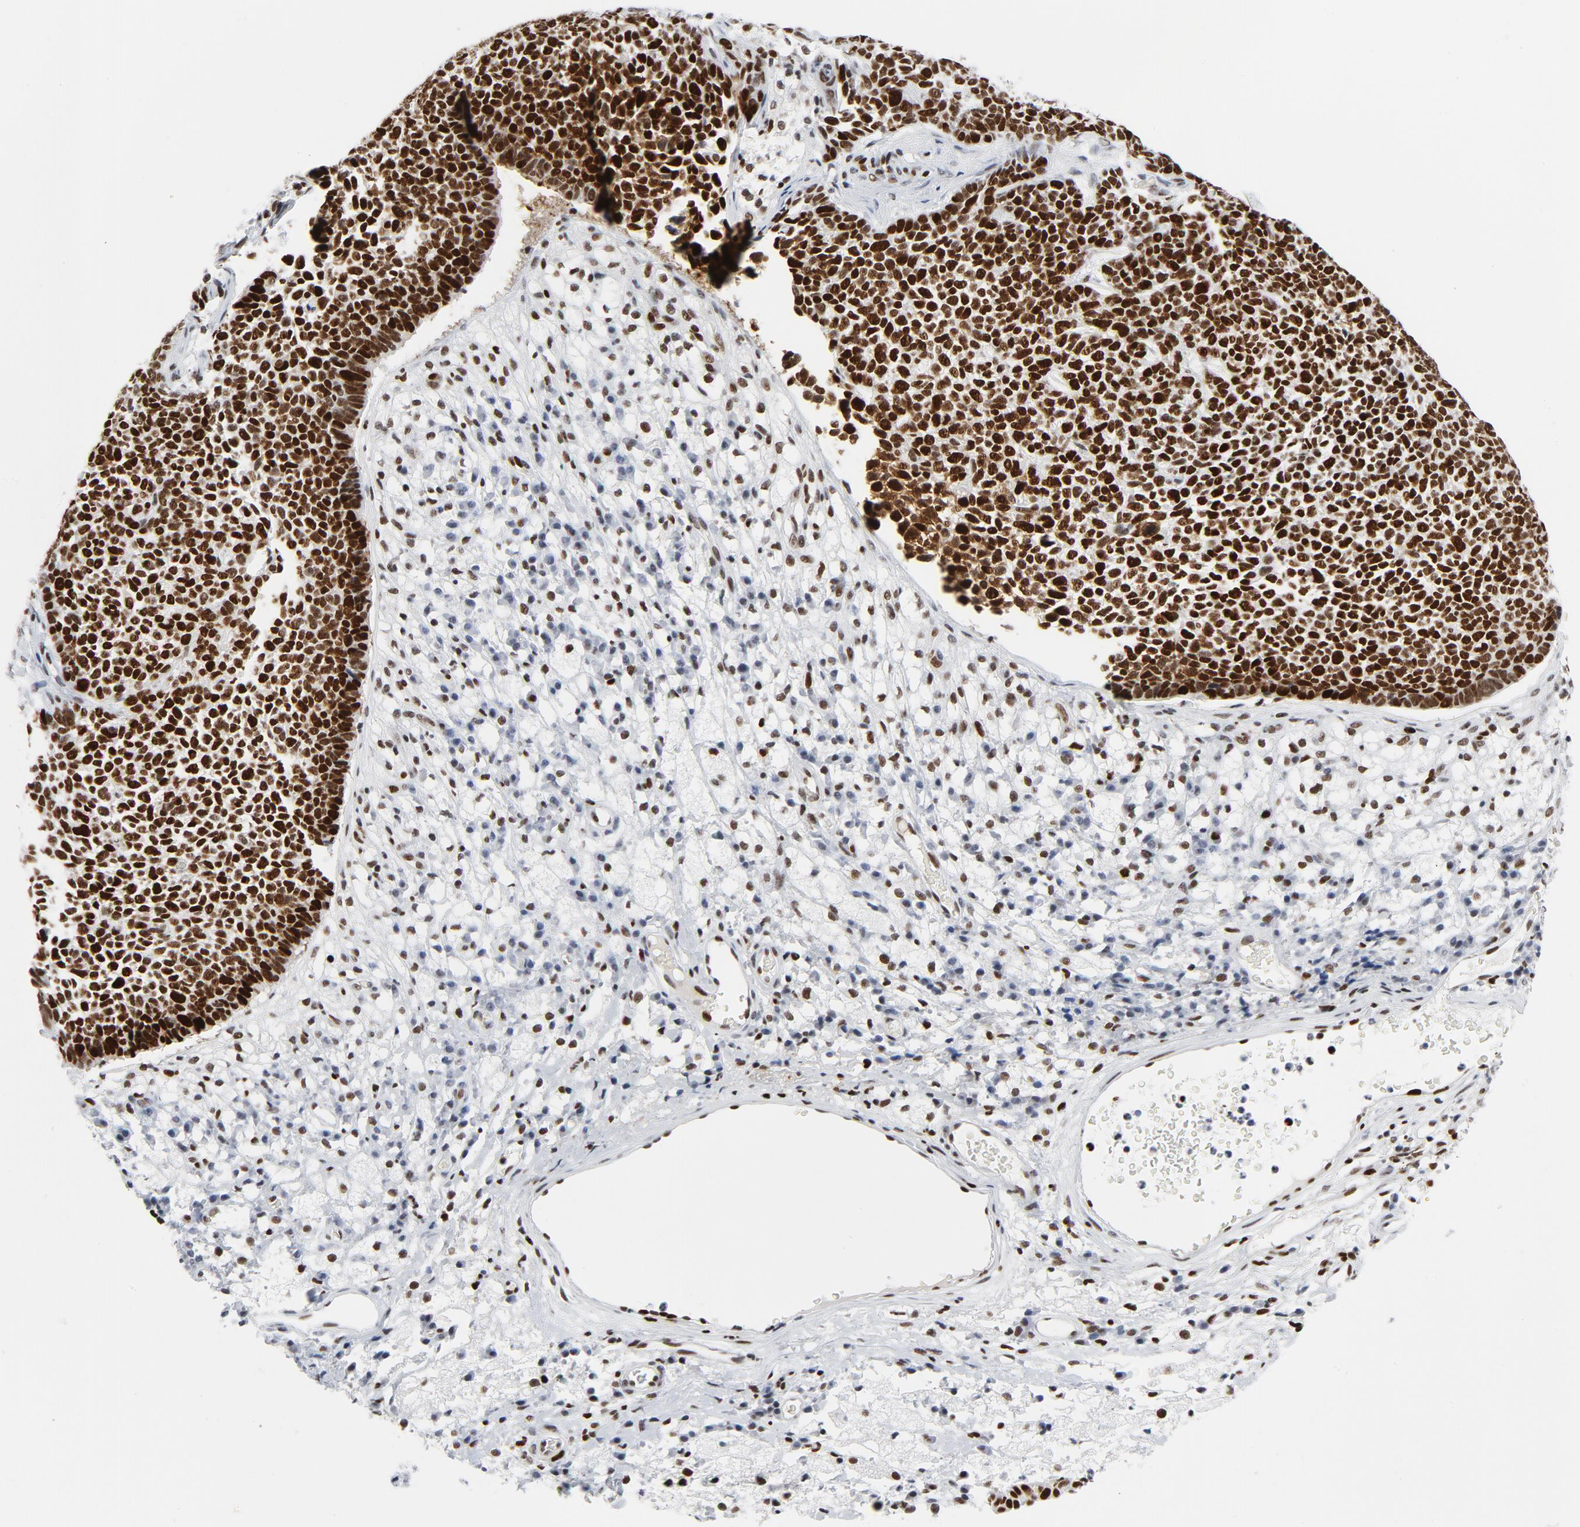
{"staining": {"intensity": "strong", "quantity": ">75%", "location": "nuclear"}, "tissue": "skin cancer", "cell_type": "Tumor cells", "image_type": "cancer", "snomed": [{"axis": "morphology", "description": "Basal cell carcinoma"}, {"axis": "topography", "description": "Skin"}], "caption": "Brown immunohistochemical staining in skin cancer (basal cell carcinoma) displays strong nuclear expression in about >75% of tumor cells.", "gene": "POLD1", "patient": {"sex": "female", "age": 84}}